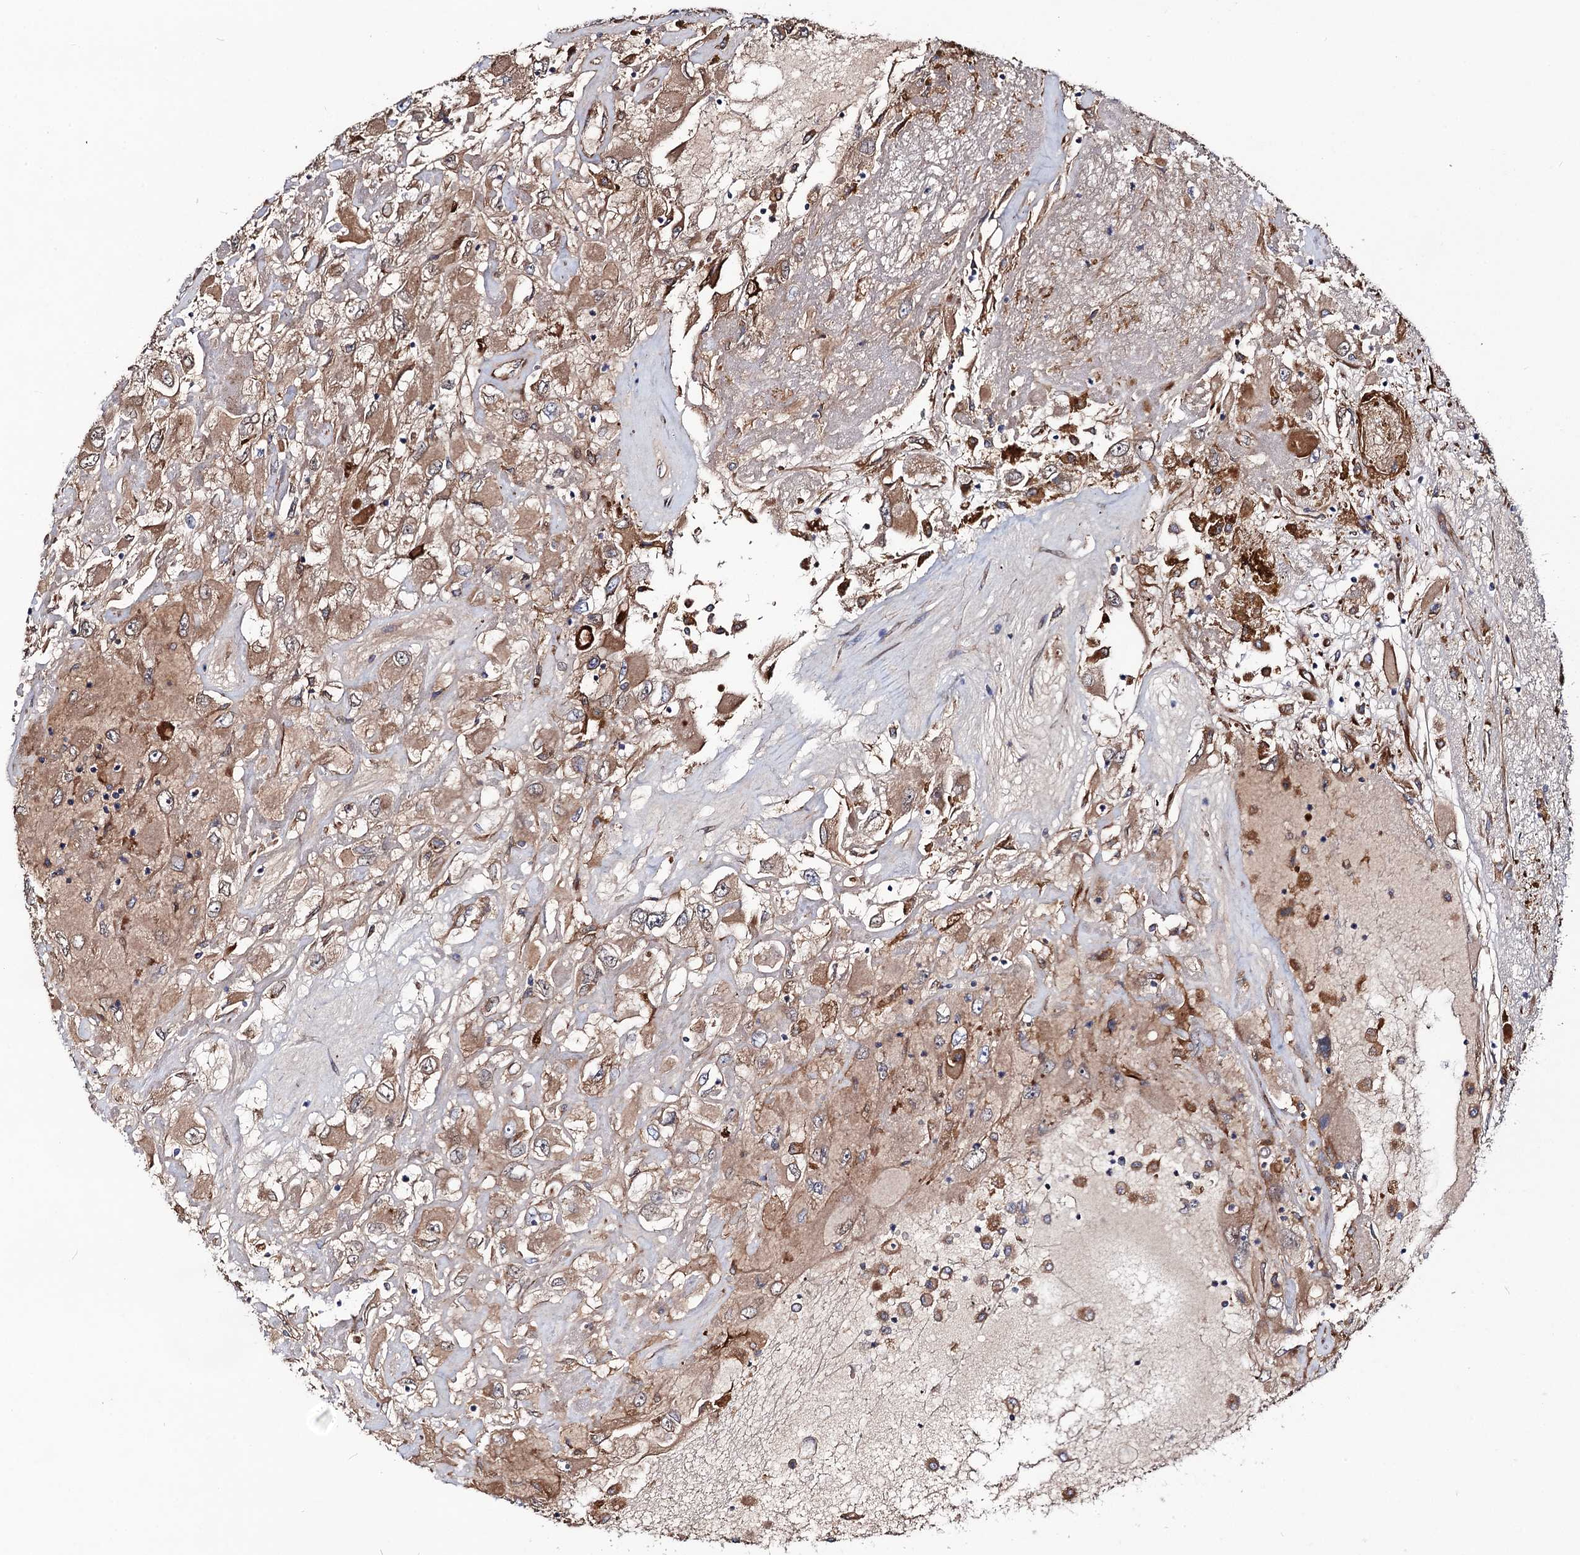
{"staining": {"intensity": "moderate", "quantity": ">75%", "location": "cytoplasmic/membranous"}, "tissue": "renal cancer", "cell_type": "Tumor cells", "image_type": "cancer", "snomed": [{"axis": "morphology", "description": "Adenocarcinoma, NOS"}, {"axis": "topography", "description": "Kidney"}], "caption": "IHC staining of renal adenocarcinoma, which displays medium levels of moderate cytoplasmic/membranous expression in about >75% of tumor cells indicating moderate cytoplasmic/membranous protein expression. The staining was performed using DAB (3,3'-diaminobenzidine) (brown) for protein detection and nuclei were counterstained in hematoxylin (blue).", "gene": "CIP2A", "patient": {"sex": "female", "age": 52}}